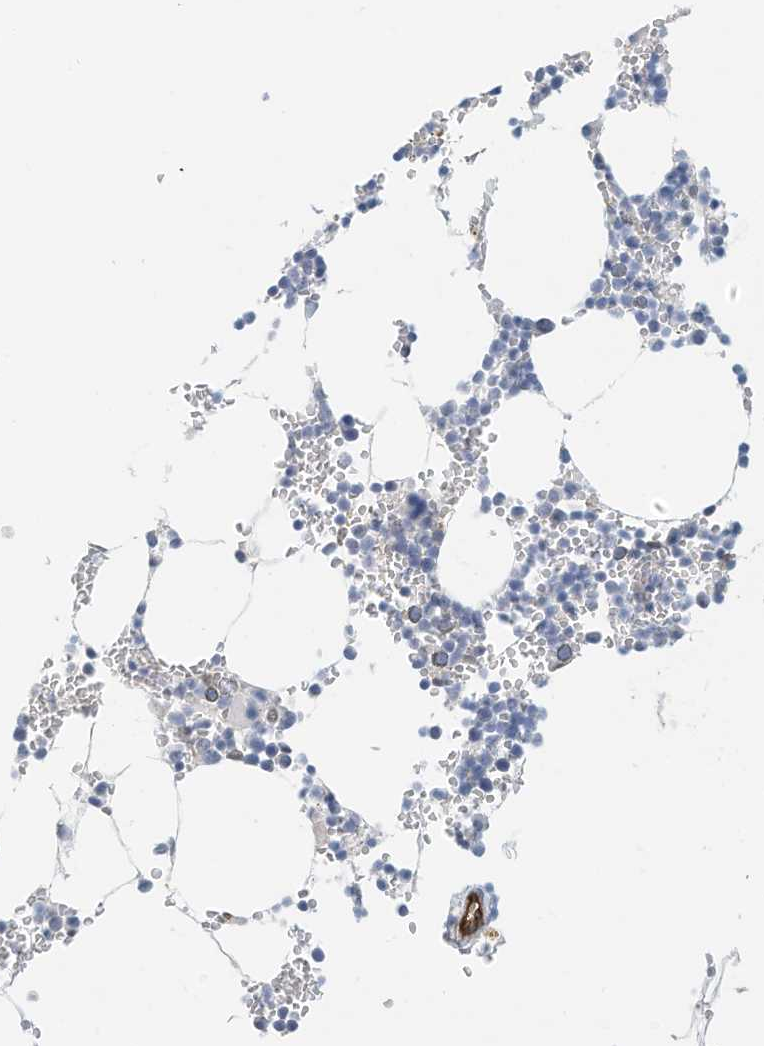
{"staining": {"intensity": "negative", "quantity": "none", "location": "none"}, "tissue": "bone marrow", "cell_type": "Hematopoietic cells", "image_type": "normal", "snomed": [{"axis": "morphology", "description": "Normal tissue, NOS"}, {"axis": "topography", "description": "Bone marrow"}], "caption": "Immunohistochemistry (IHC) of unremarkable human bone marrow reveals no staining in hematopoietic cells.", "gene": "ARHGAP28", "patient": {"sex": "male", "age": 70}}